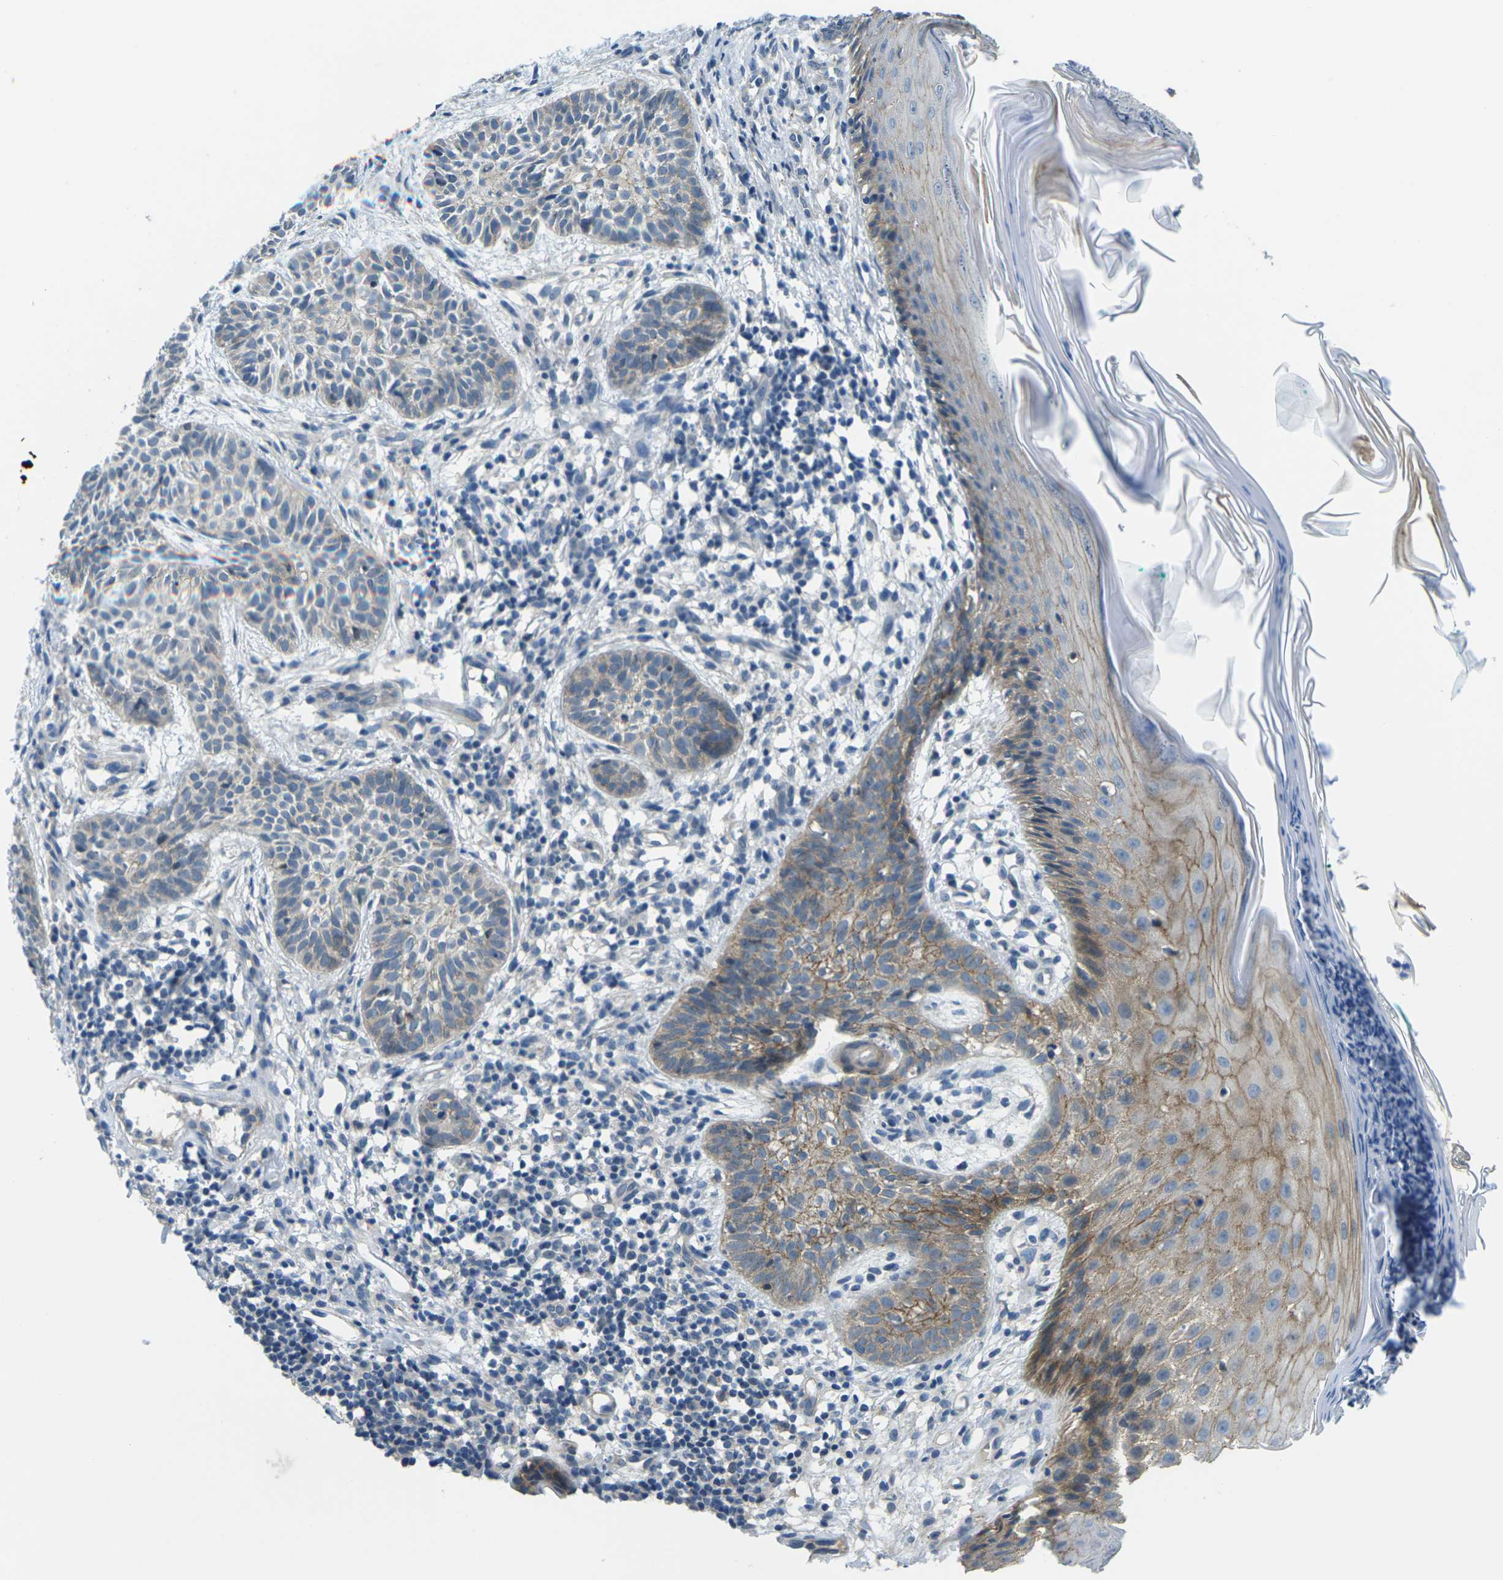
{"staining": {"intensity": "negative", "quantity": "none", "location": "none"}, "tissue": "skin cancer", "cell_type": "Tumor cells", "image_type": "cancer", "snomed": [{"axis": "morphology", "description": "Basal cell carcinoma"}, {"axis": "topography", "description": "Skin"}], "caption": "This image is of basal cell carcinoma (skin) stained with IHC to label a protein in brown with the nuclei are counter-stained blue. There is no expression in tumor cells.", "gene": "CTNND1", "patient": {"sex": "male", "age": 60}}